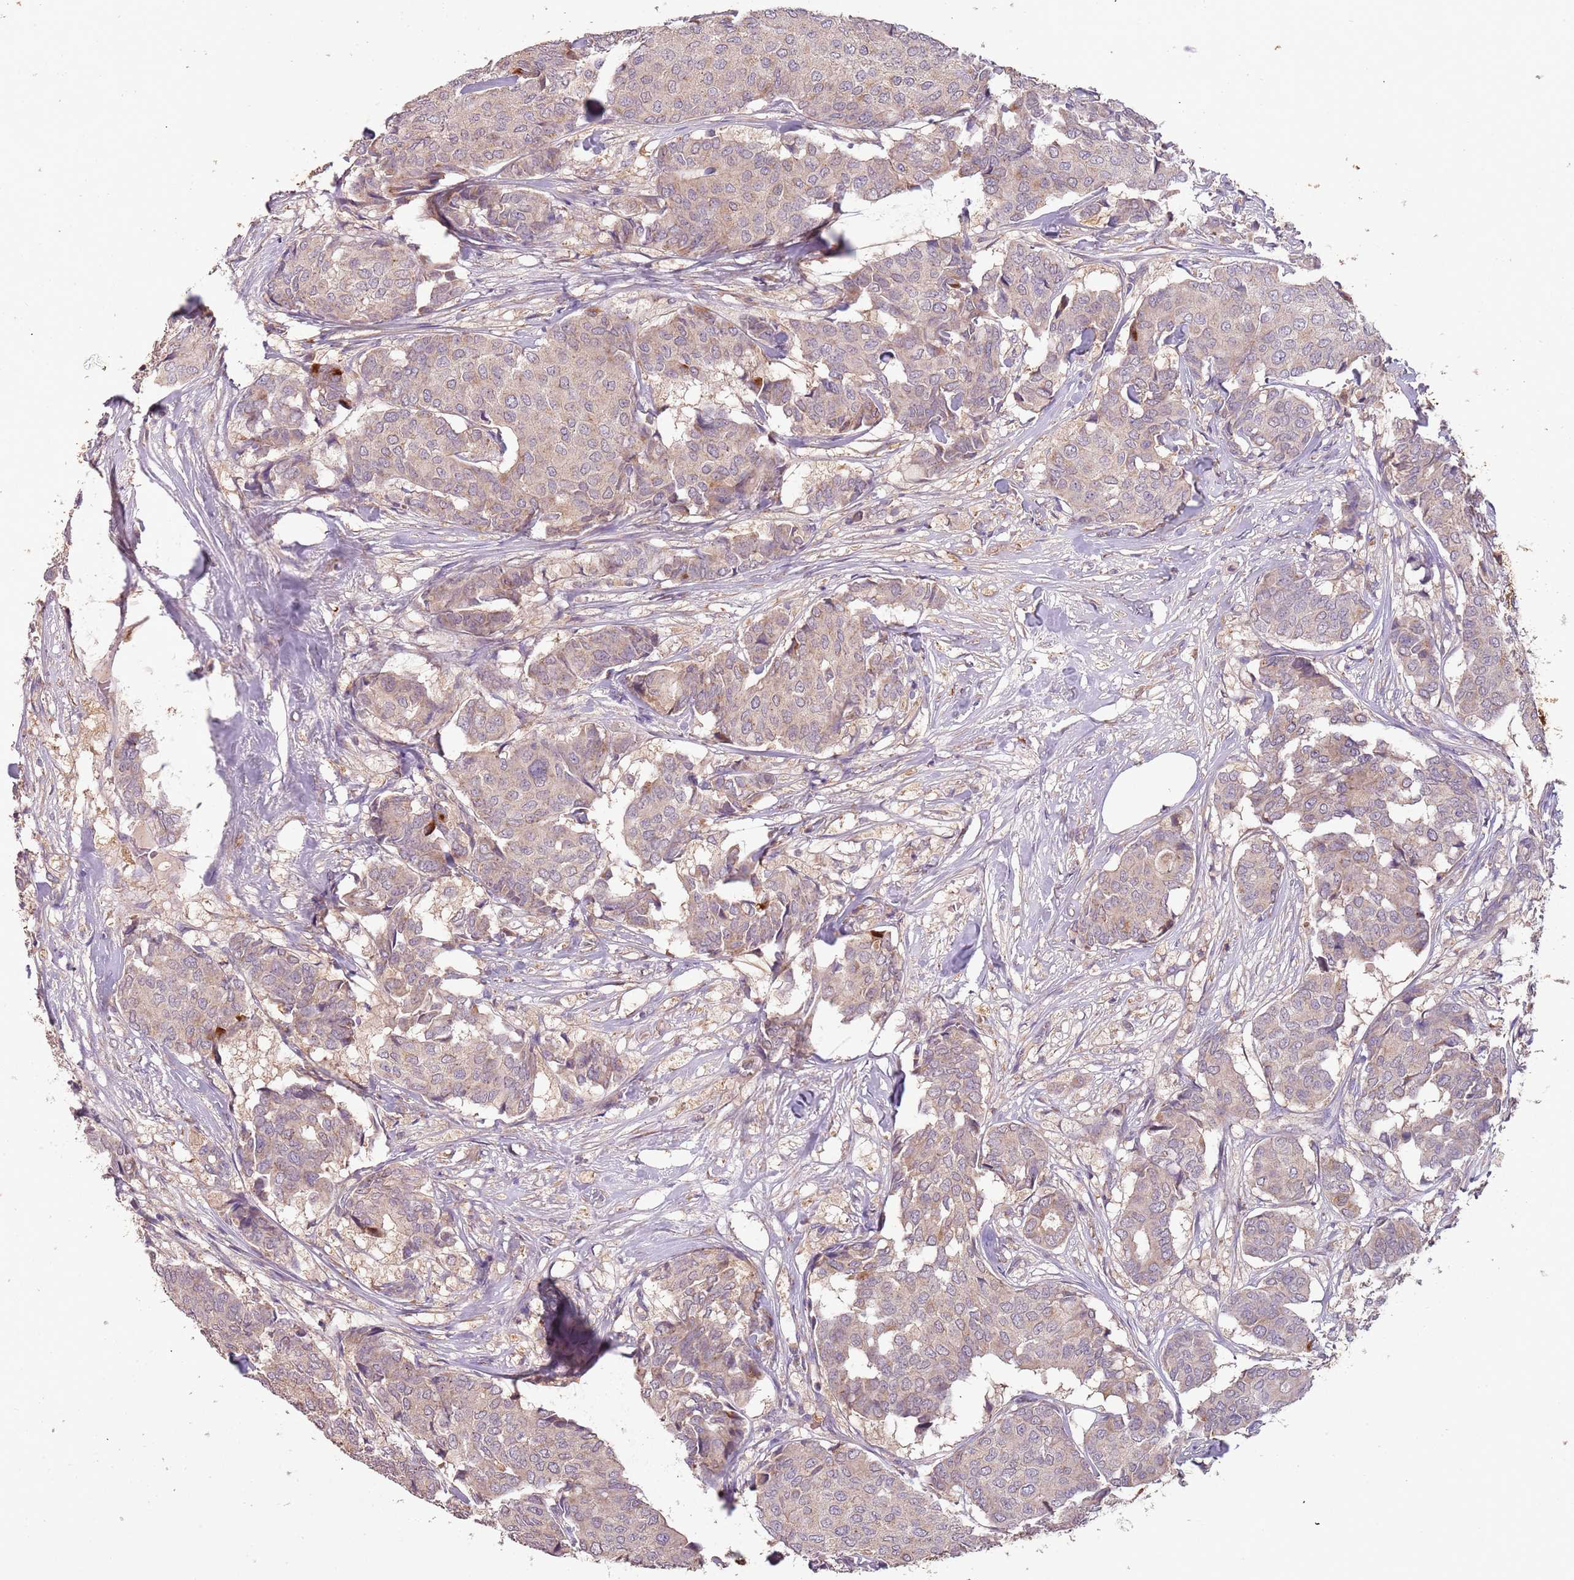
{"staining": {"intensity": "weak", "quantity": "25%-75%", "location": "cytoplasmic/membranous"}, "tissue": "breast cancer", "cell_type": "Tumor cells", "image_type": "cancer", "snomed": [{"axis": "morphology", "description": "Duct carcinoma"}, {"axis": "topography", "description": "Breast"}], "caption": "Protein analysis of breast invasive ductal carcinoma tissue shows weak cytoplasmic/membranous staining in approximately 25%-75% of tumor cells. Nuclei are stained in blue.", "gene": "FECH", "patient": {"sex": "female", "age": 75}}